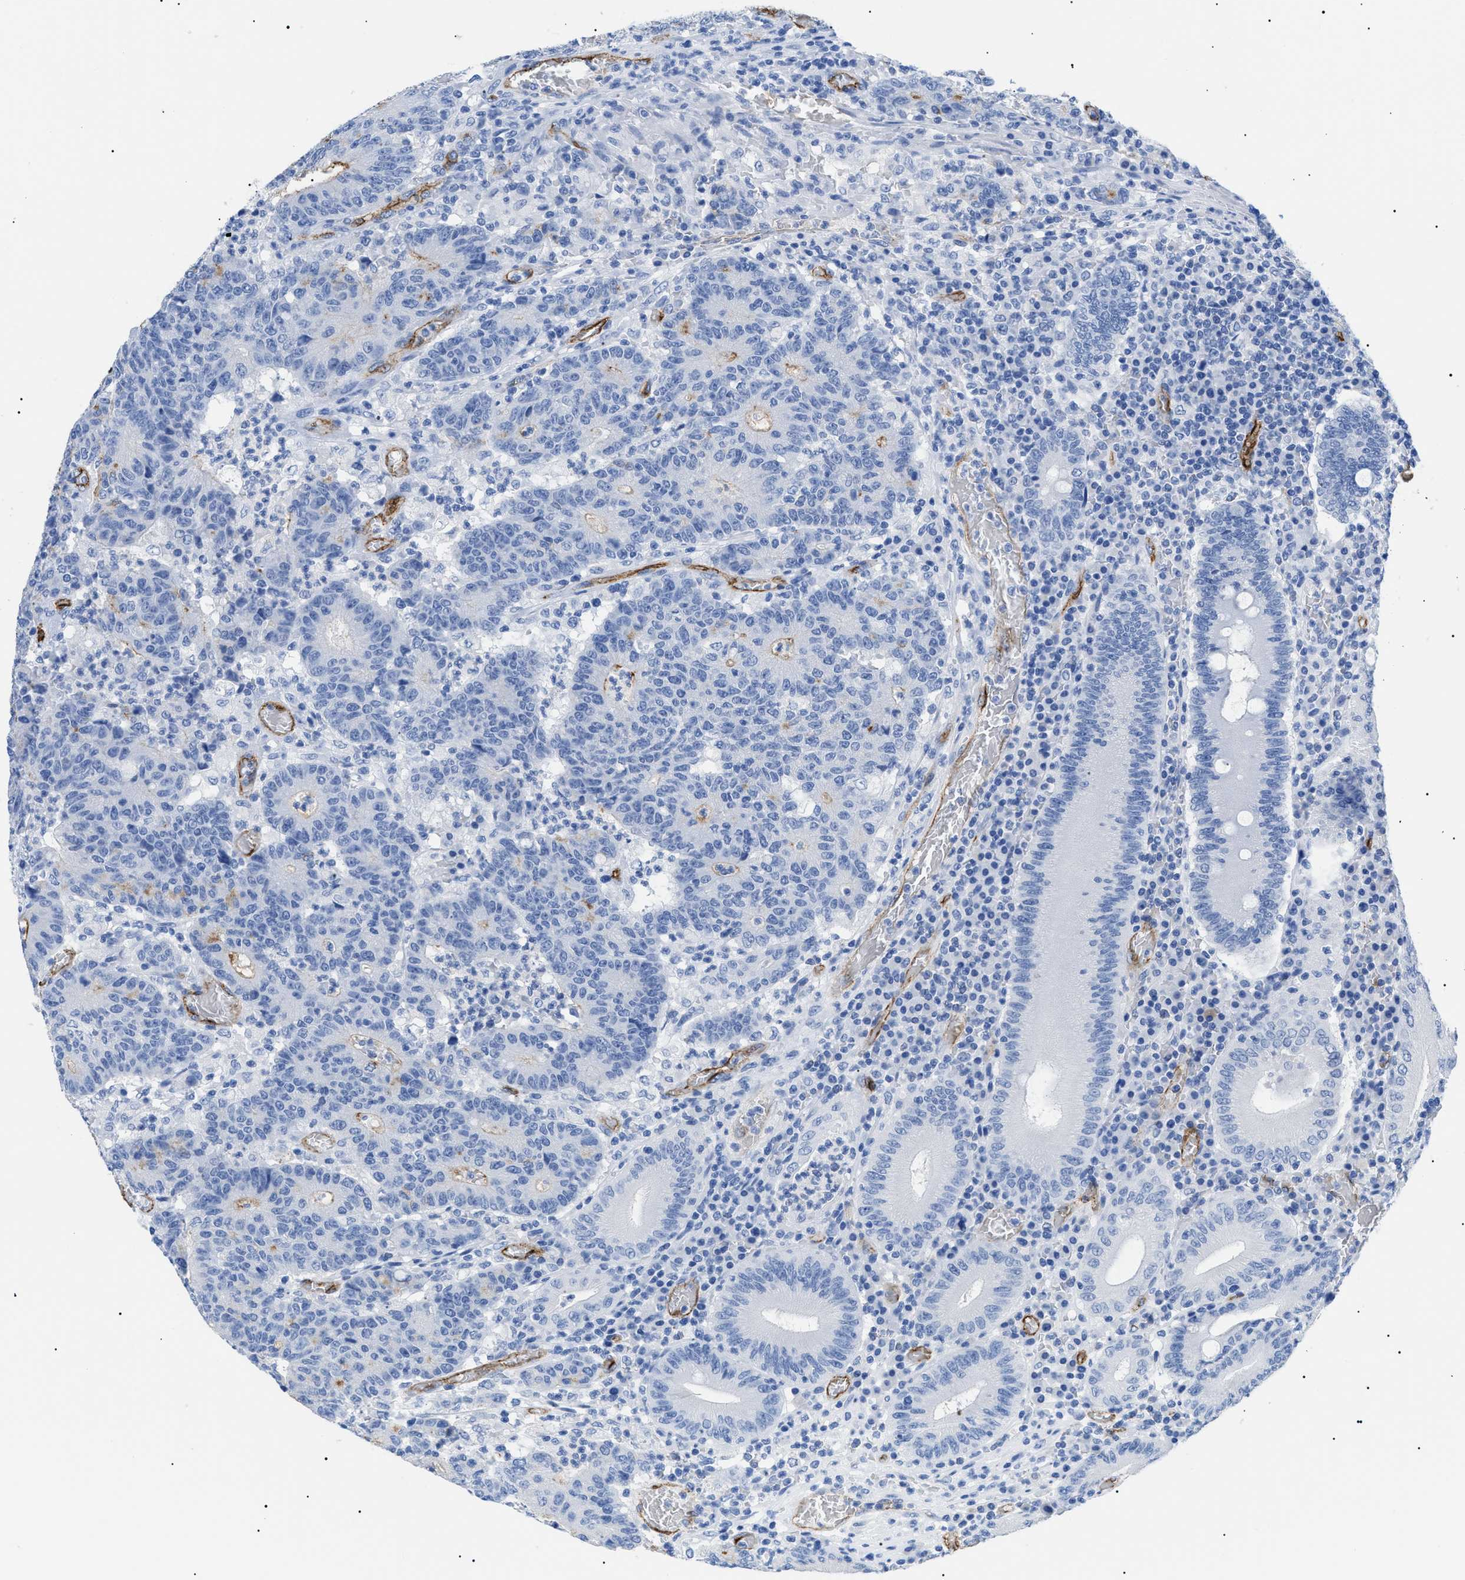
{"staining": {"intensity": "negative", "quantity": "none", "location": "none"}, "tissue": "colorectal cancer", "cell_type": "Tumor cells", "image_type": "cancer", "snomed": [{"axis": "morphology", "description": "Normal tissue, NOS"}, {"axis": "morphology", "description": "Adenocarcinoma, NOS"}, {"axis": "topography", "description": "Colon"}], "caption": "This is an IHC histopathology image of adenocarcinoma (colorectal). There is no expression in tumor cells.", "gene": "PODXL", "patient": {"sex": "female", "age": 75}}